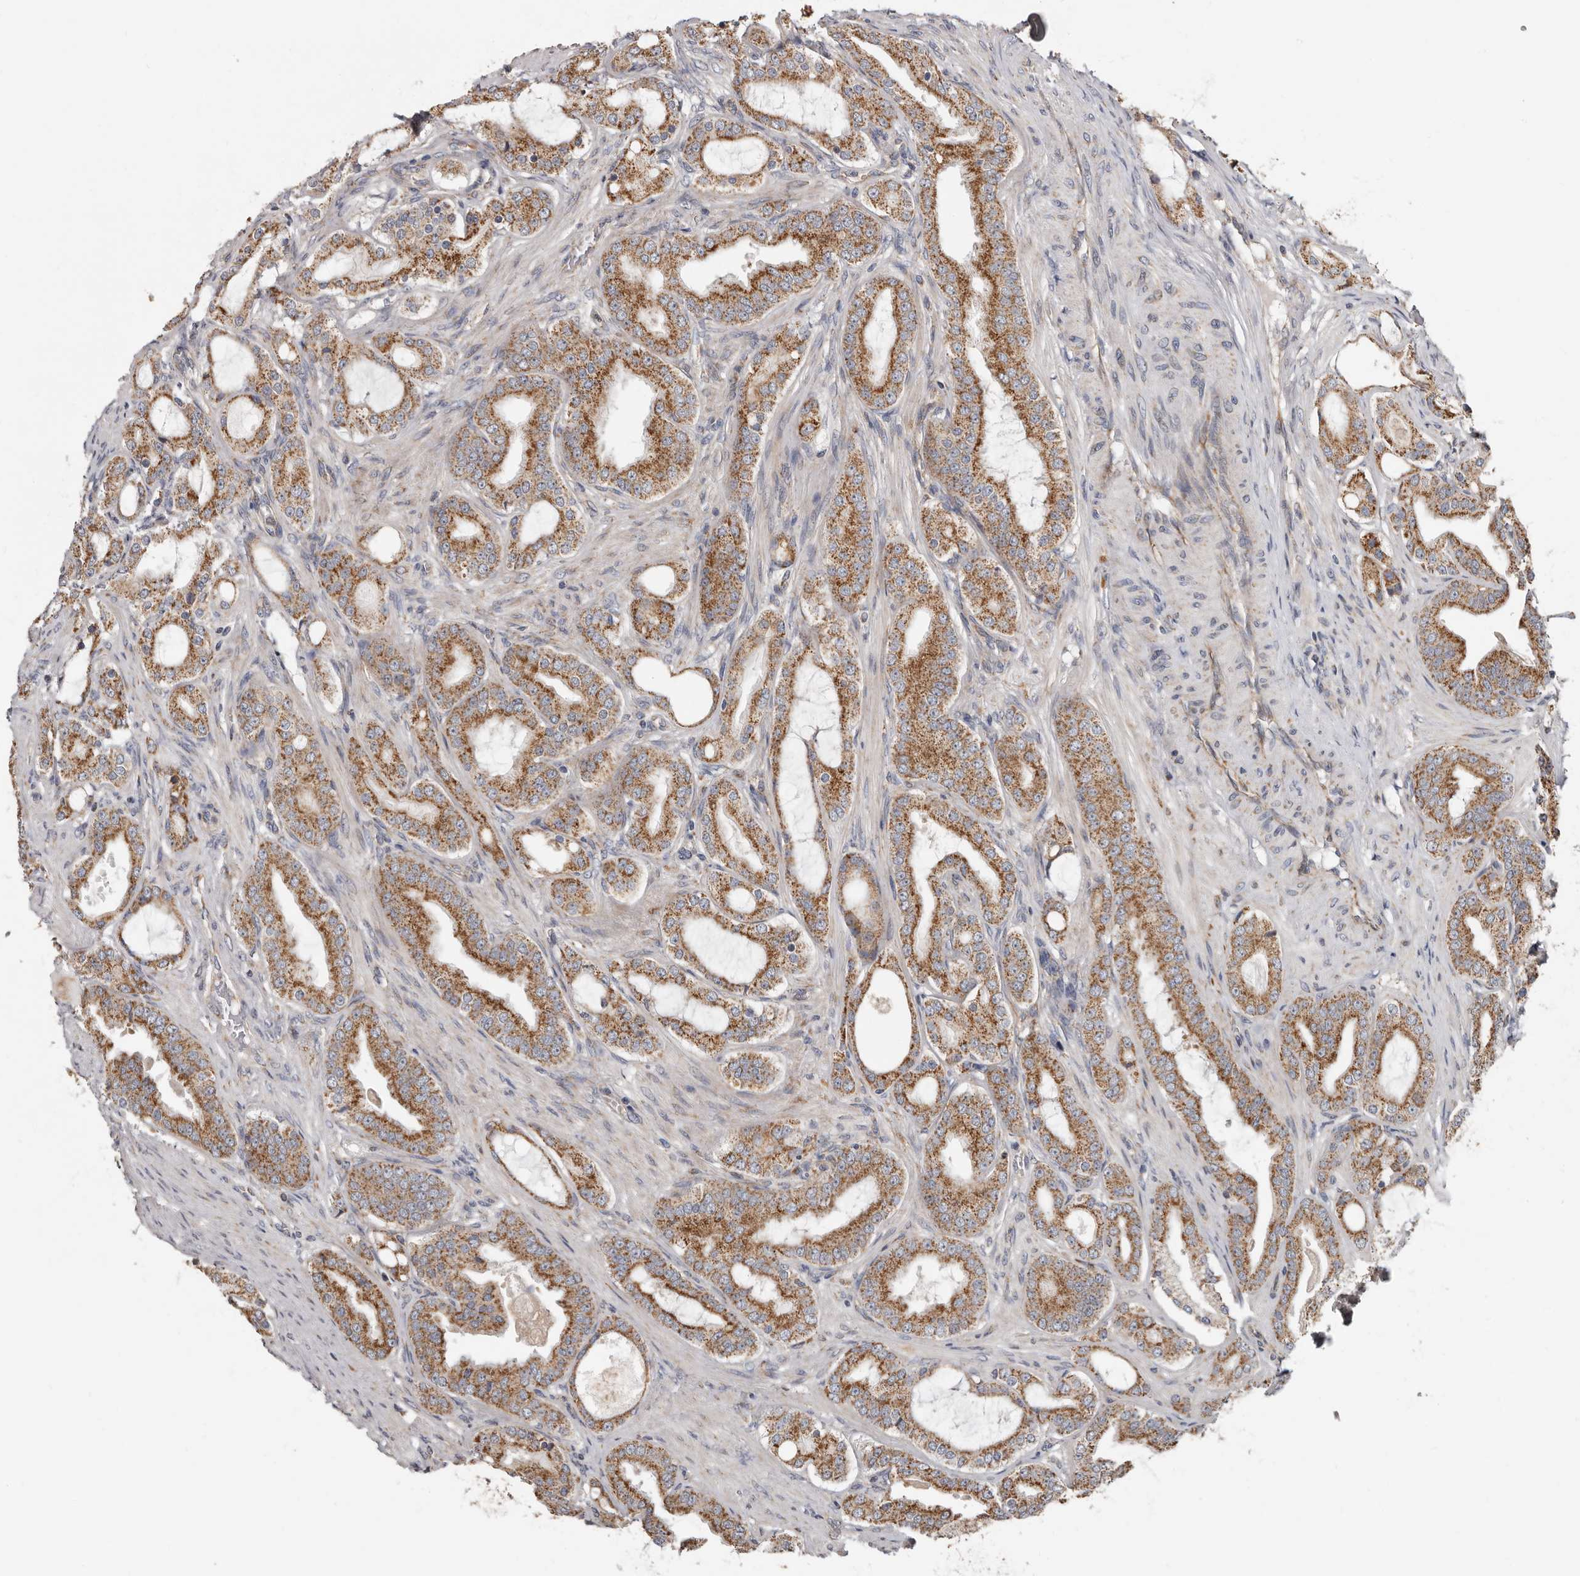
{"staining": {"intensity": "moderate", "quantity": ">75%", "location": "cytoplasmic/membranous"}, "tissue": "prostate cancer", "cell_type": "Tumor cells", "image_type": "cancer", "snomed": [{"axis": "morphology", "description": "Adenocarcinoma, High grade"}, {"axis": "topography", "description": "Prostate"}], "caption": "This photomicrograph exhibits immunohistochemistry (IHC) staining of human prostate high-grade adenocarcinoma, with medium moderate cytoplasmic/membranous positivity in approximately >75% of tumor cells.", "gene": "MRPL18", "patient": {"sex": "male", "age": 60}}